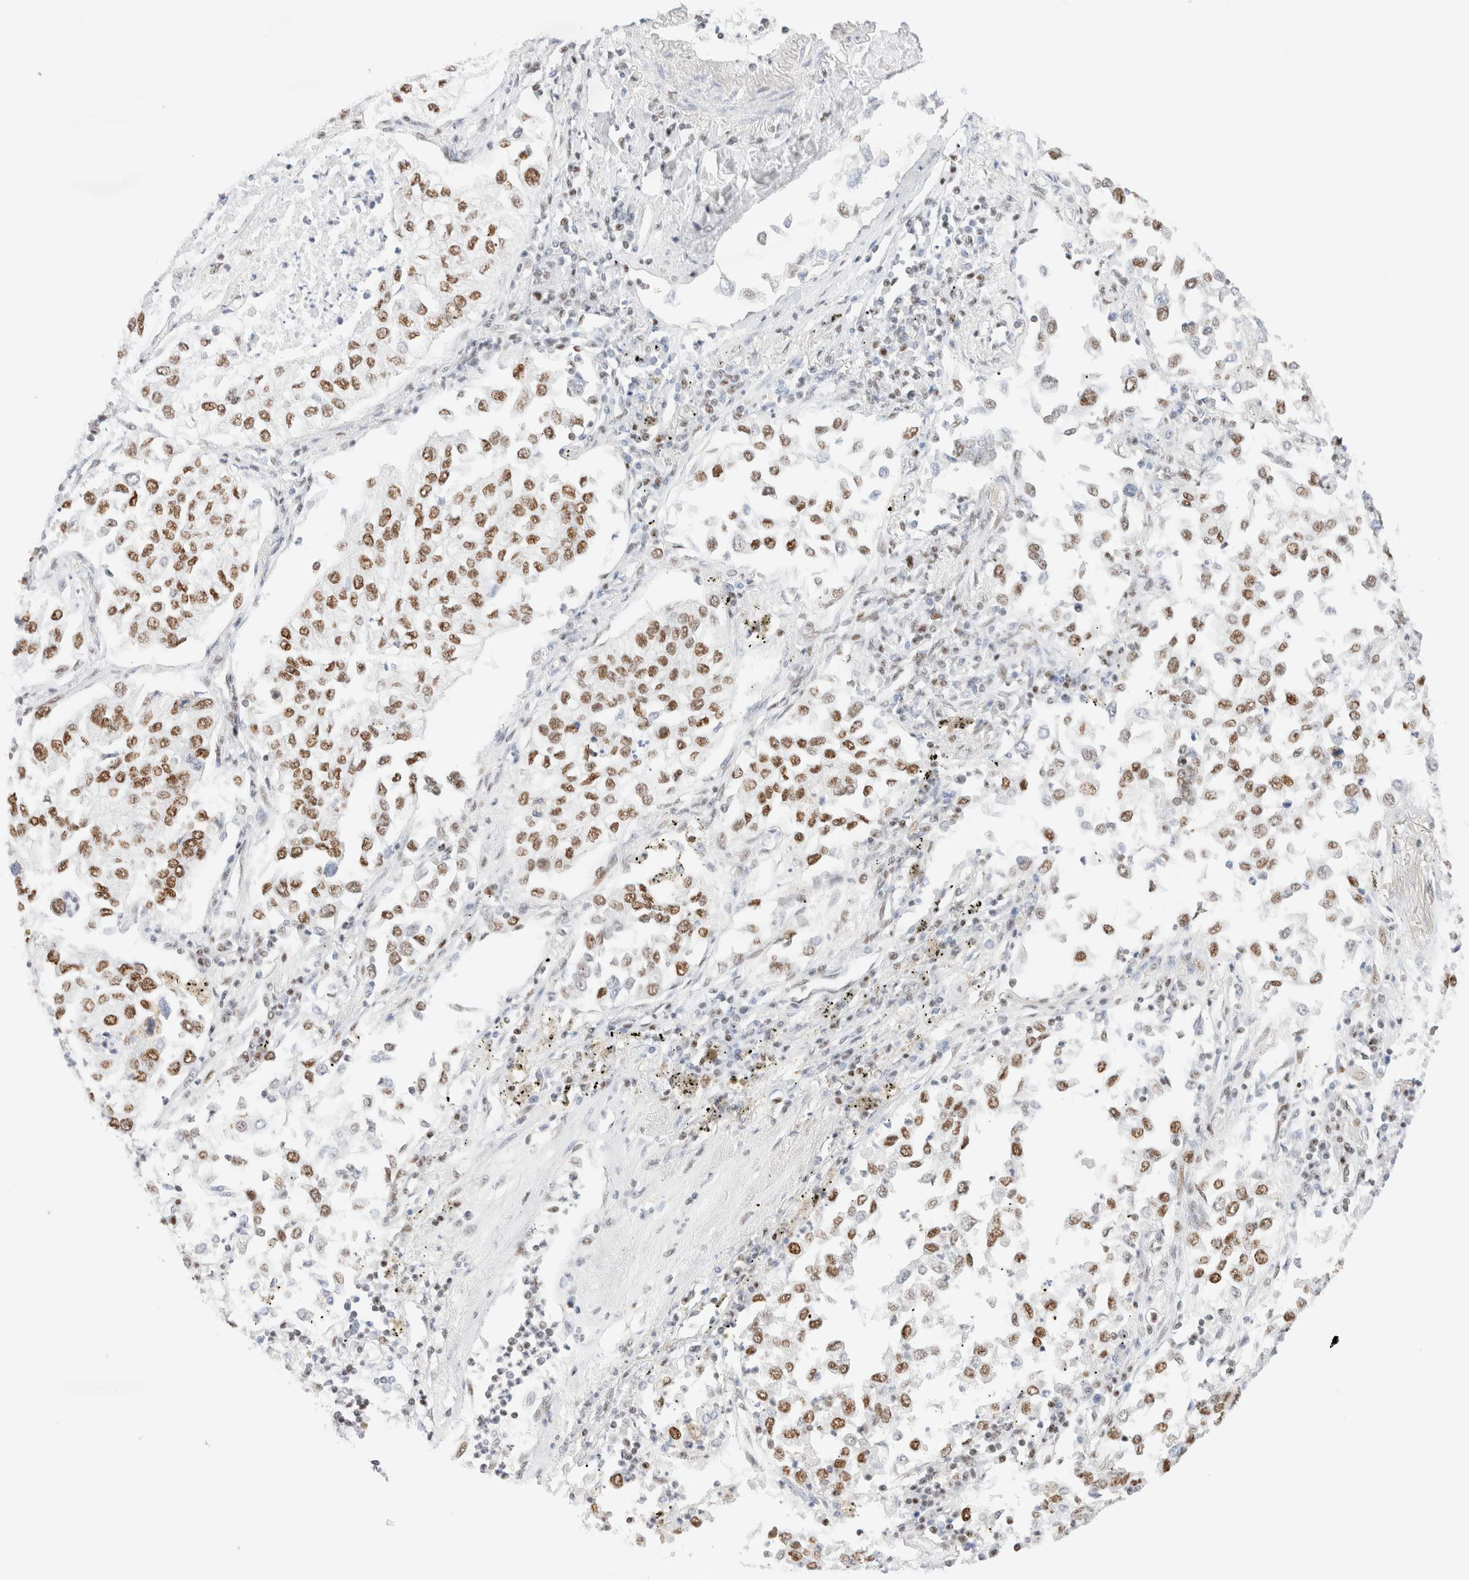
{"staining": {"intensity": "moderate", "quantity": ">75%", "location": "nuclear"}, "tissue": "lung cancer", "cell_type": "Tumor cells", "image_type": "cancer", "snomed": [{"axis": "morphology", "description": "Inflammation, NOS"}, {"axis": "morphology", "description": "Adenocarcinoma, NOS"}, {"axis": "topography", "description": "Lung"}], "caption": "Lung adenocarcinoma tissue demonstrates moderate nuclear staining in about >75% of tumor cells, visualized by immunohistochemistry.", "gene": "ZNF282", "patient": {"sex": "male", "age": 63}}